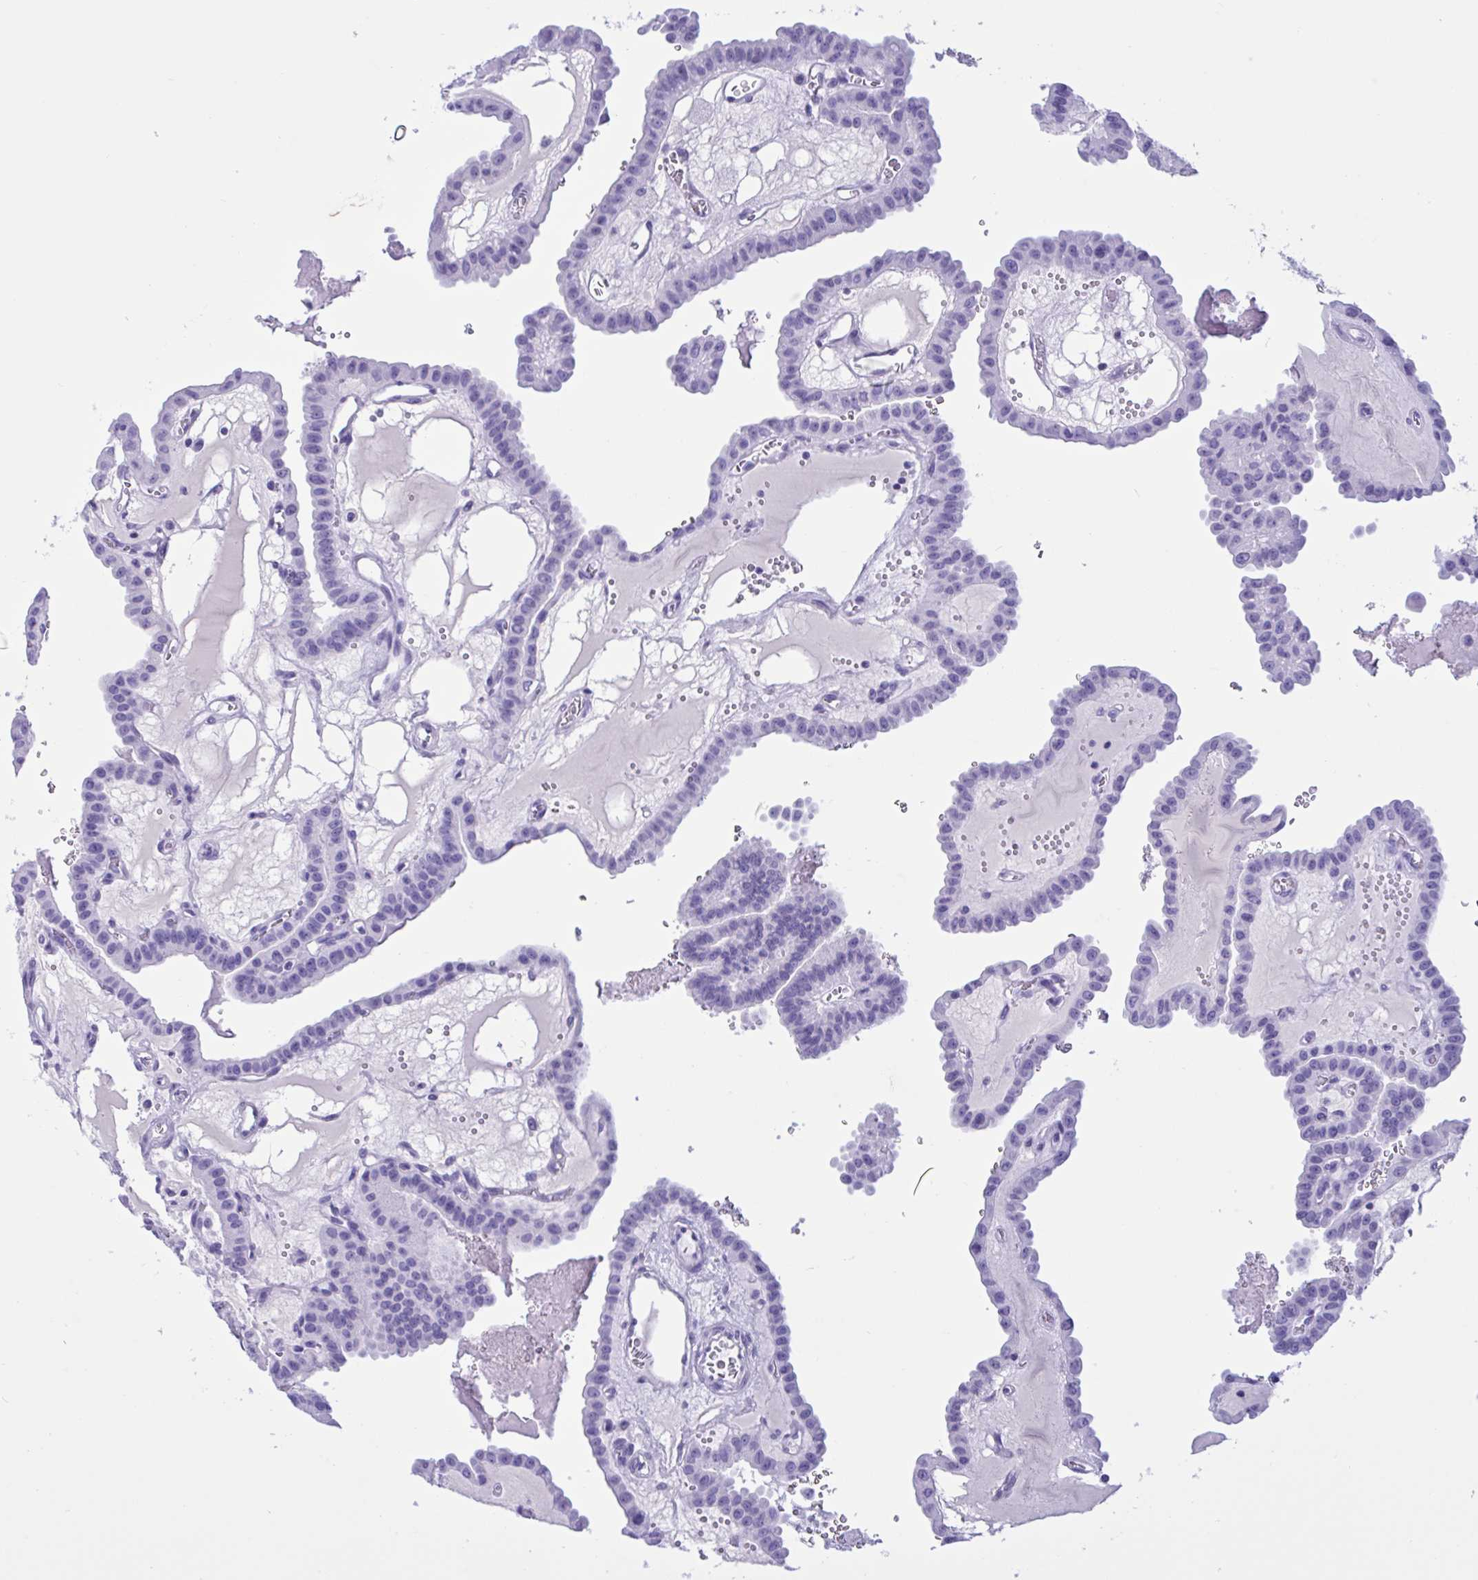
{"staining": {"intensity": "negative", "quantity": "none", "location": "none"}, "tissue": "thyroid cancer", "cell_type": "Tumor cells", "image_type": "cancer", "snomed": [{"axis": "morphology", "description": "Papillary adenocarcinoma, NOS"}, {"axis": "topography", "description": "Thyroid gland"}], "caption": "DAB (3,3'-diaminobenzidine) immunohistochemical staining of human papillary adenocarcinoma (thyroid) shows no significant staining in tumor cells.", "gene": "MRGPRG", "patient": {"sex": "male", "age": 87}}